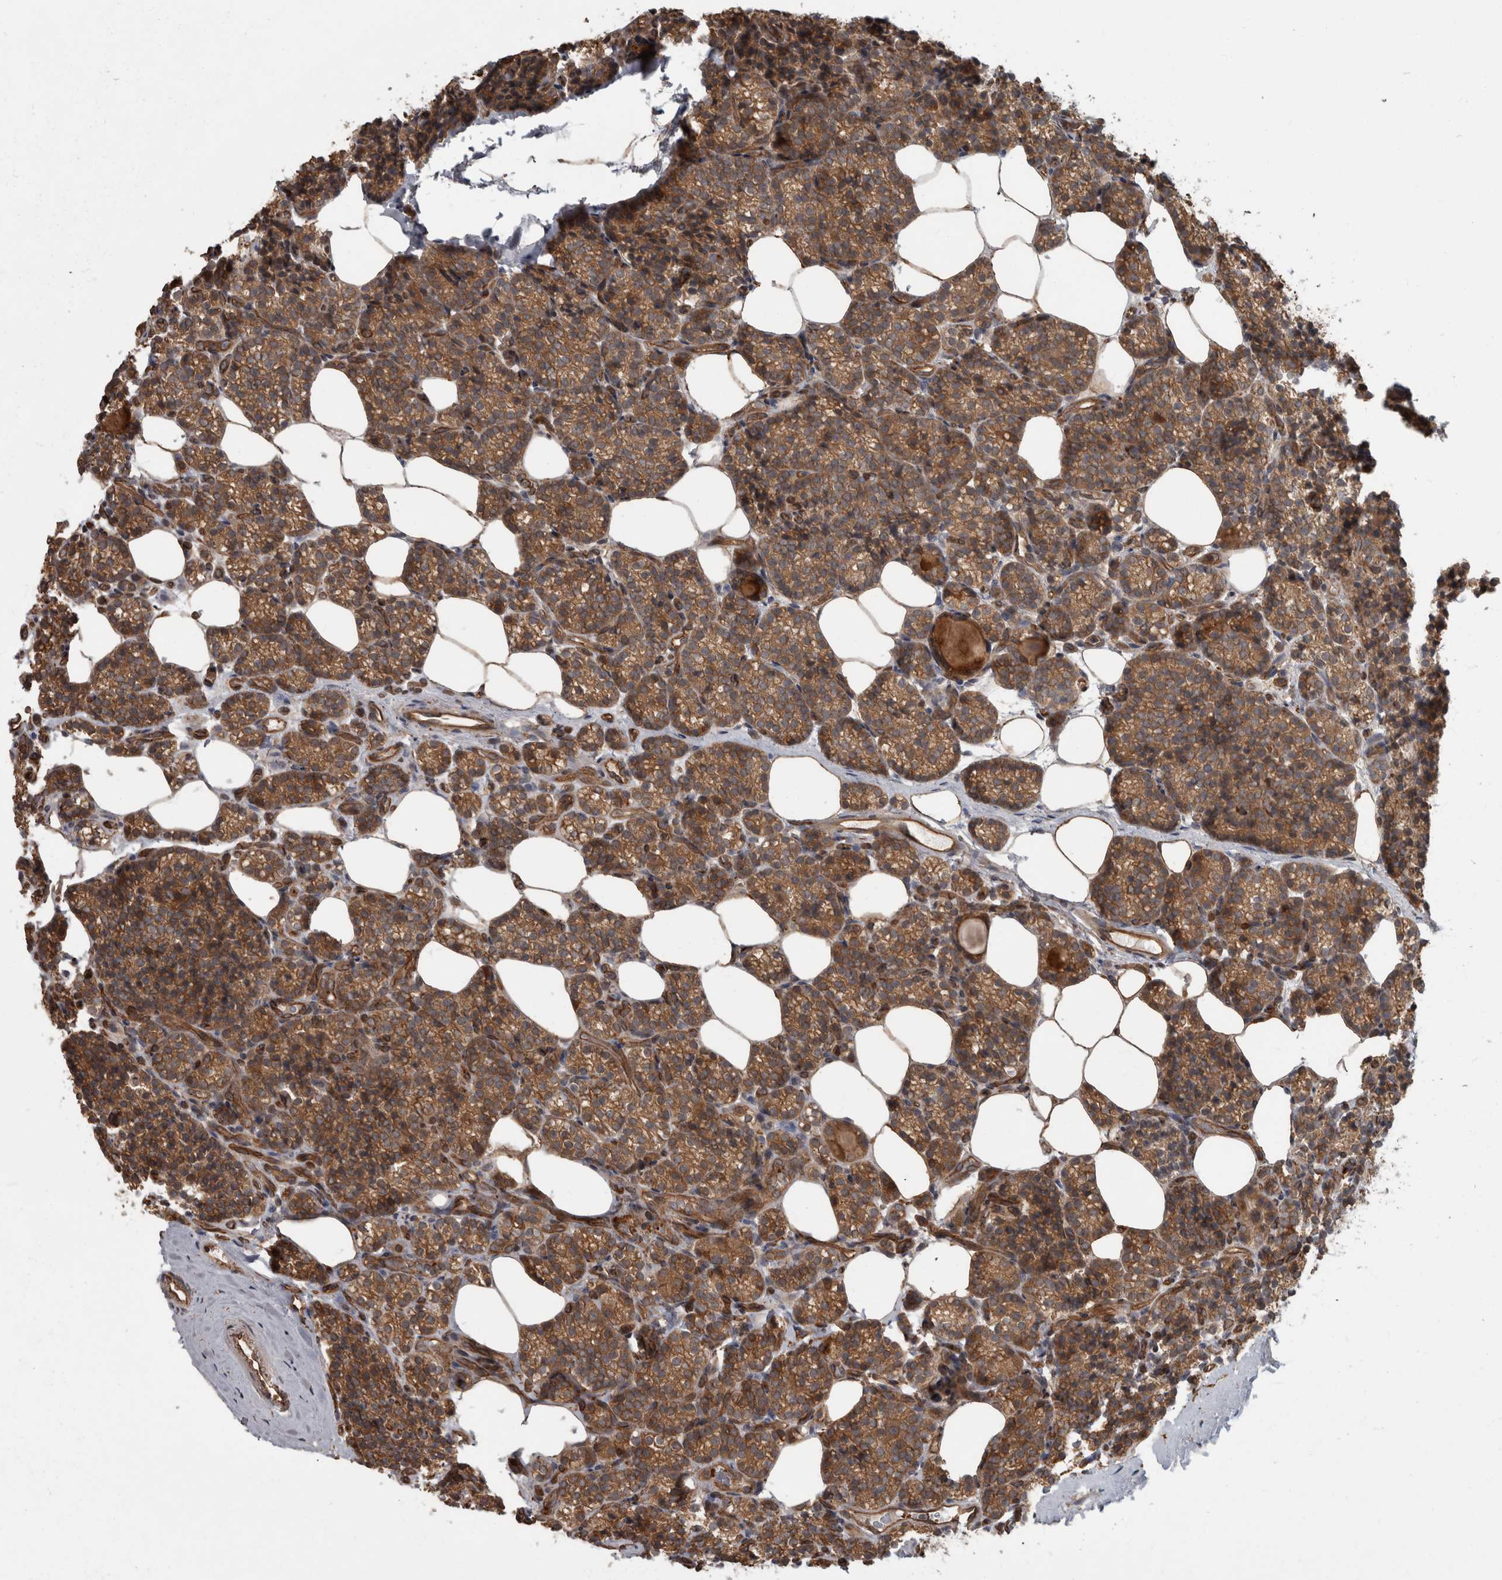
{"staining": {"intensity": "moderate", "quantity": ">75%", "location": "cytoplasmic/membranous"}, "tissue": "parathyroid gland", "cell_type": "Glandular cells", "image_type": "normal", "snomed": [{"axis": "morphology", "description": "Normal tissue, NOS"}, {"axis": "topography", "description": "Parathyroid gland"}], "caption": "Immunohistochemical staining of benign parathyroid gland demonstrates moderate cytoplasmic/membranous protein expression in approximately >75% of glandular cells. The staining was performed using DAB (3,3'-diaminobenzidine), with brown indicating positive protein expression. Nuclei are stained blue with hematoxylin.", "gene": "VEGFD", "patient": {"sex": "male", "age": 85}}